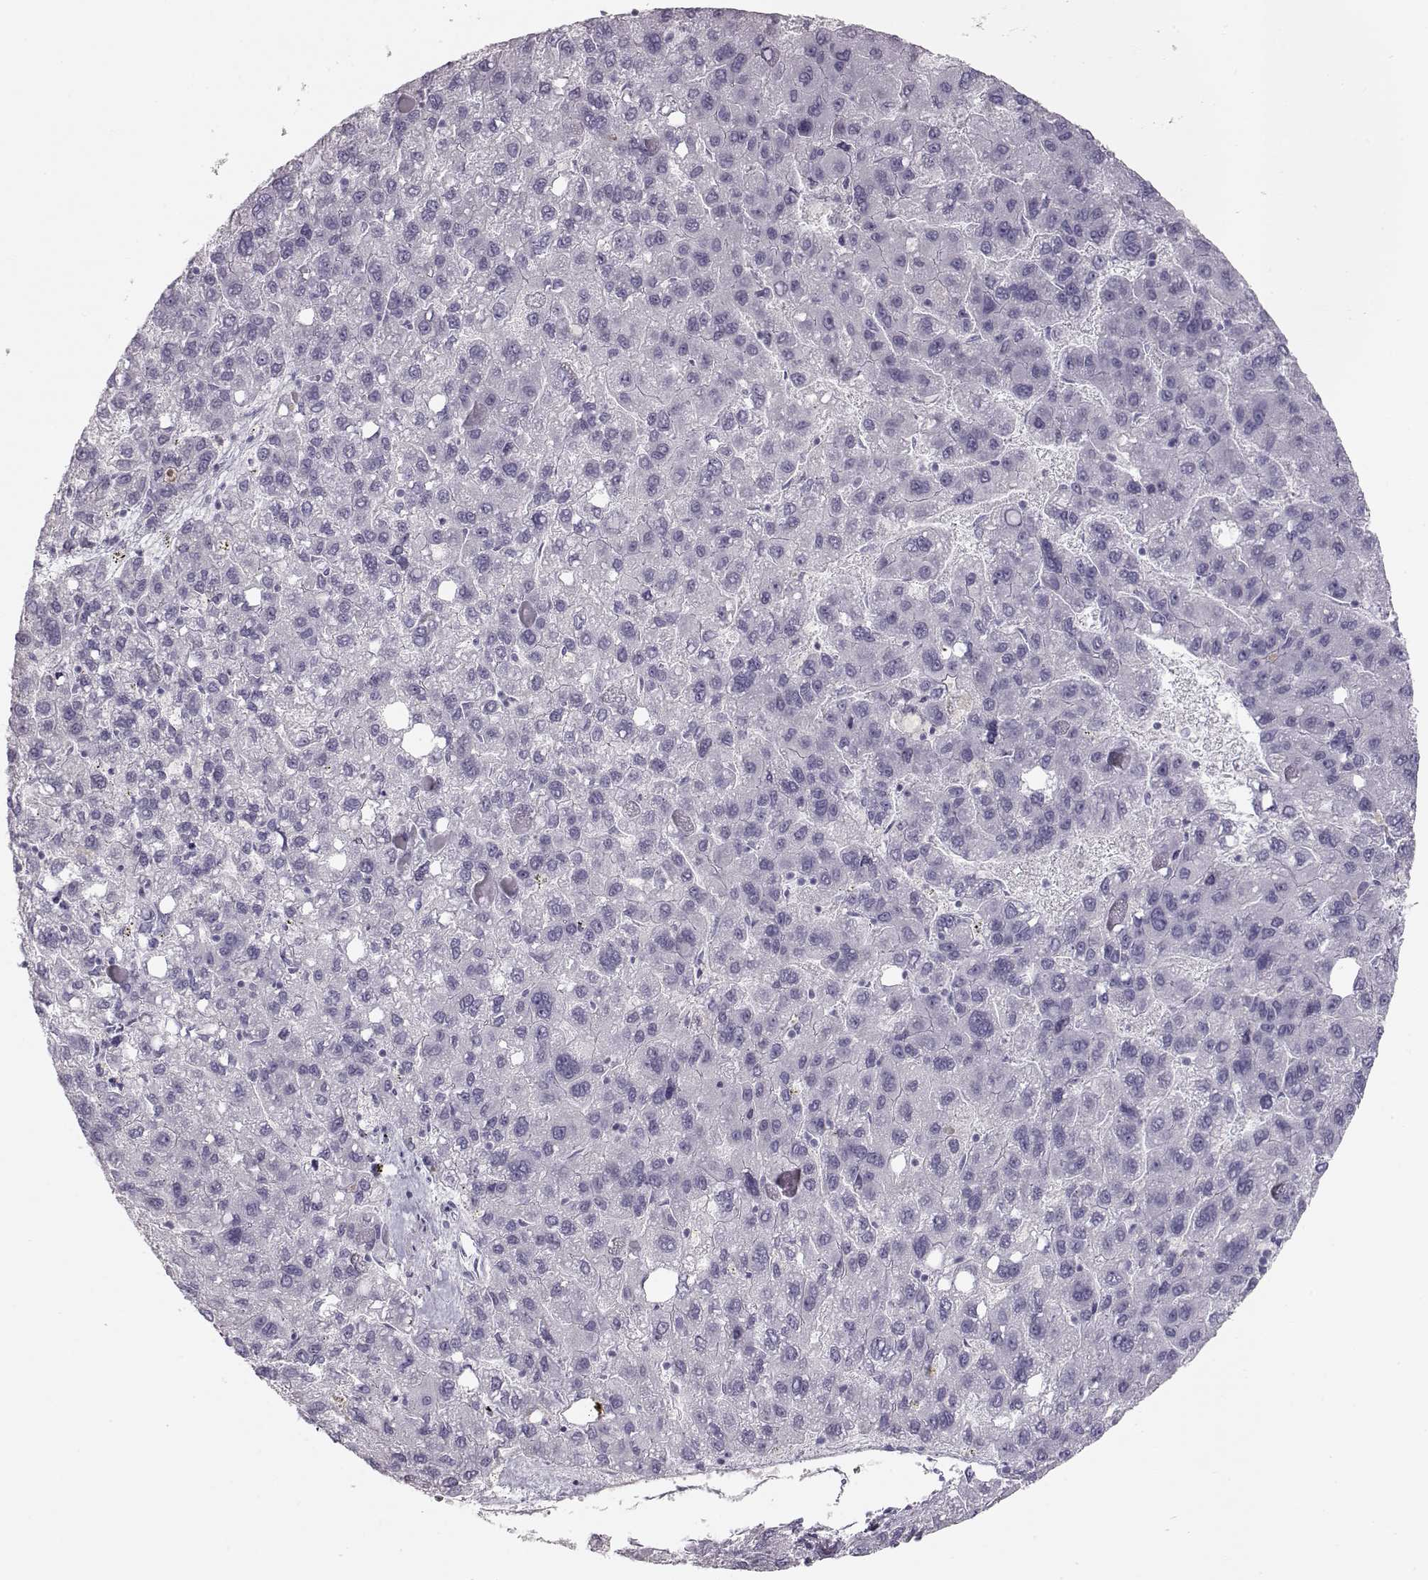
{"staining": {"intensity": "negative", "quantity": "none", "location": "none"}, "tissue": "liver cancer", "cell_type": "Tumor cells", "image_type": "cancer", "snomed": [{"axis": "morphology", "description": "Carcinoma, Hepatocellular, NOS"}, {"axis": "topography", "description": "Liver"}], "caption": "IHC micrograph of neoplastic tissue: liver cancer stained with DAB (3,3'-diaminobenzidine) exhibits no significant protein positivity in tumor cells.", "gene": "MIP", "patient": {"sex": "female", "age": 82}}